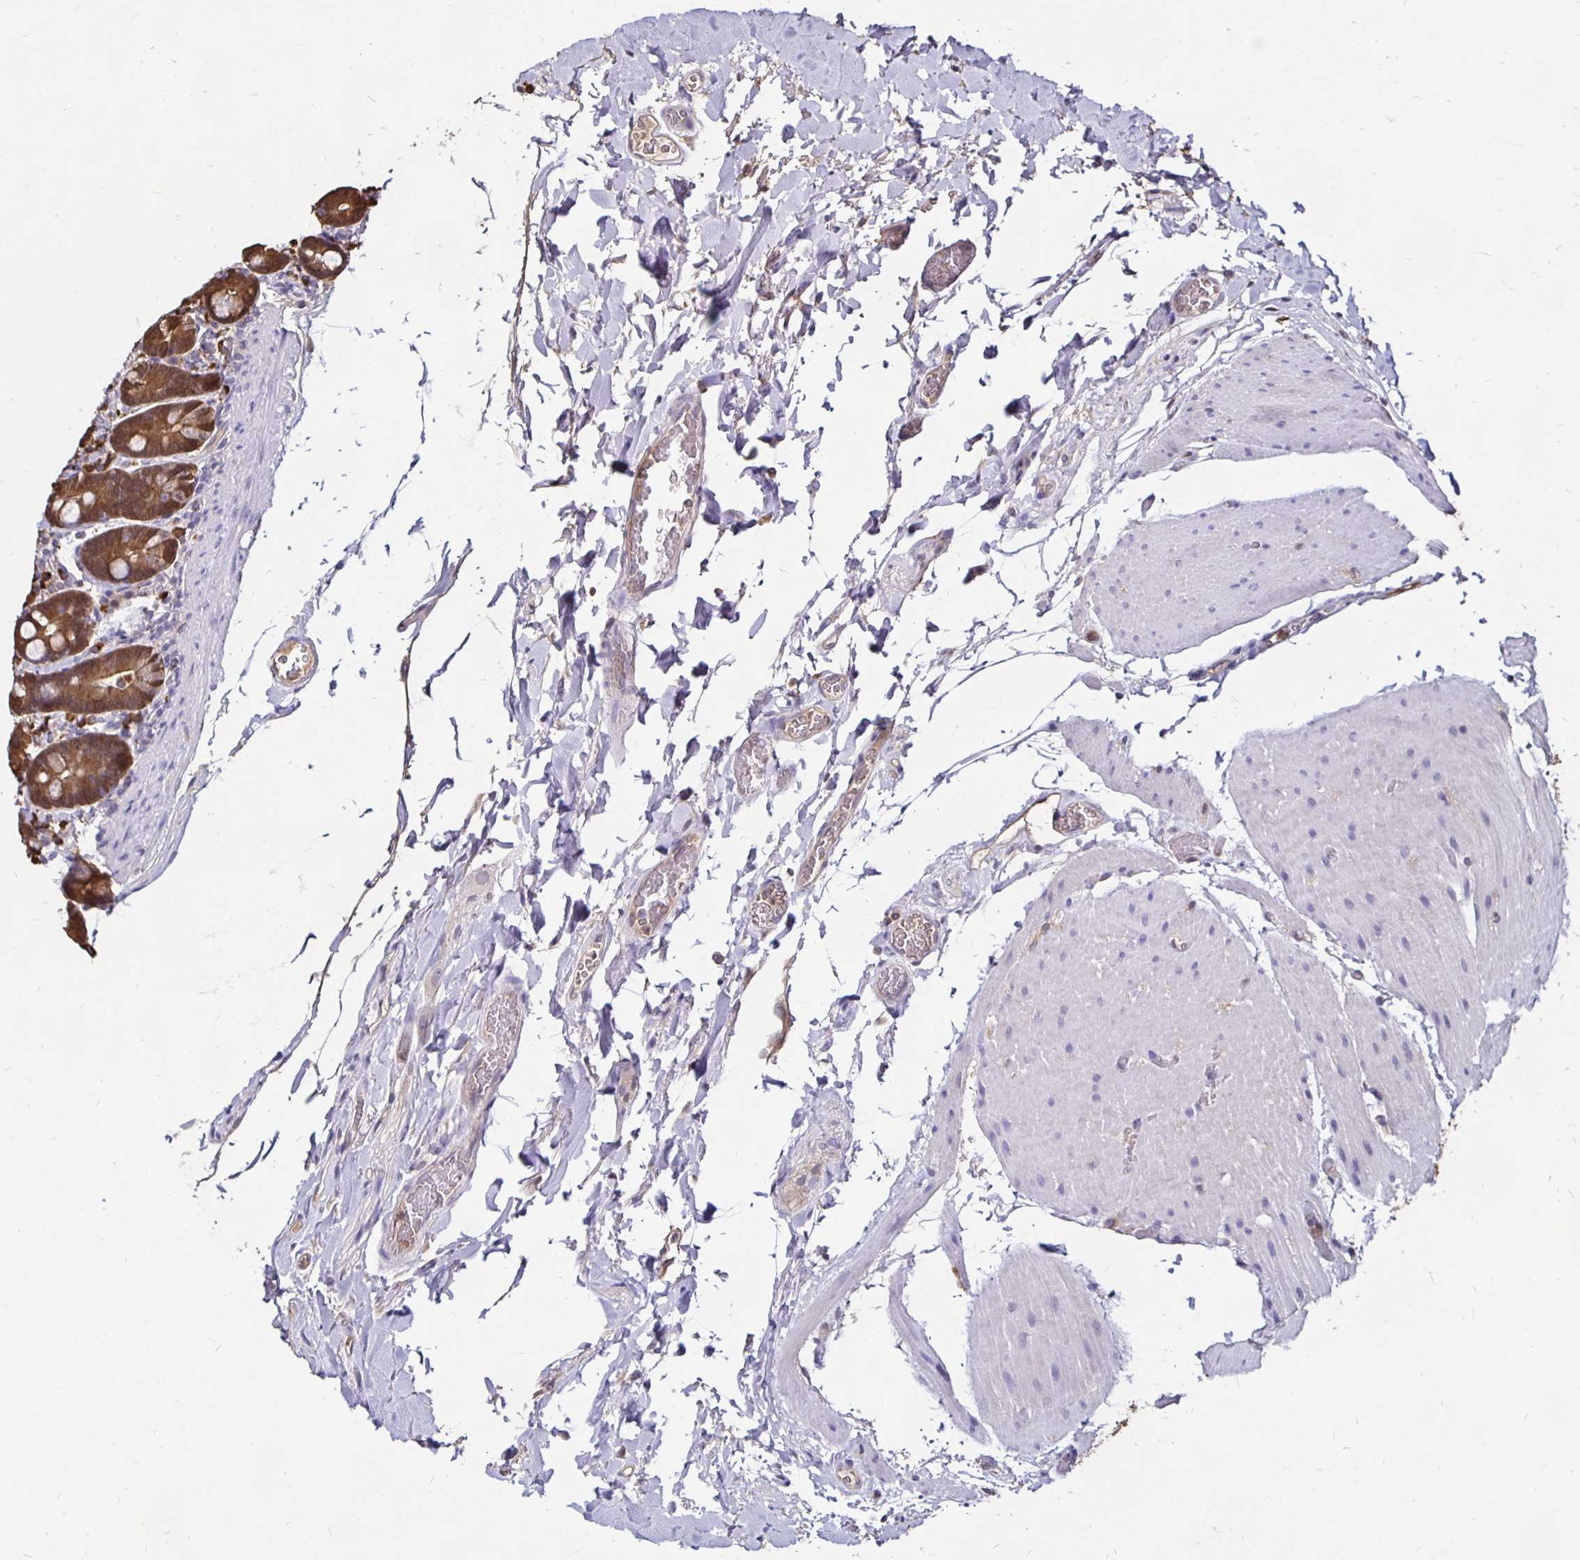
{"staining": {"intensity": "moderate", "quantity": ">75%", "location": "cytoplasmic/membranous"}, "tissue": "duodenum", "cell_type": "Glandular cells", "image_type": "normal", "snomed": [{"axis": "morphology", "description": "Normal tissue, NOS"}, {"axis": "topography", "description": "Duodenum"}], "caption": "Immunohistochemical staining of benign duodenum exhibits moderate cytoplasmic/membranous protein staining in about >75% of glandular cells.", "gene": "TXN", "patient": {"sex": "female", "age": 62}}